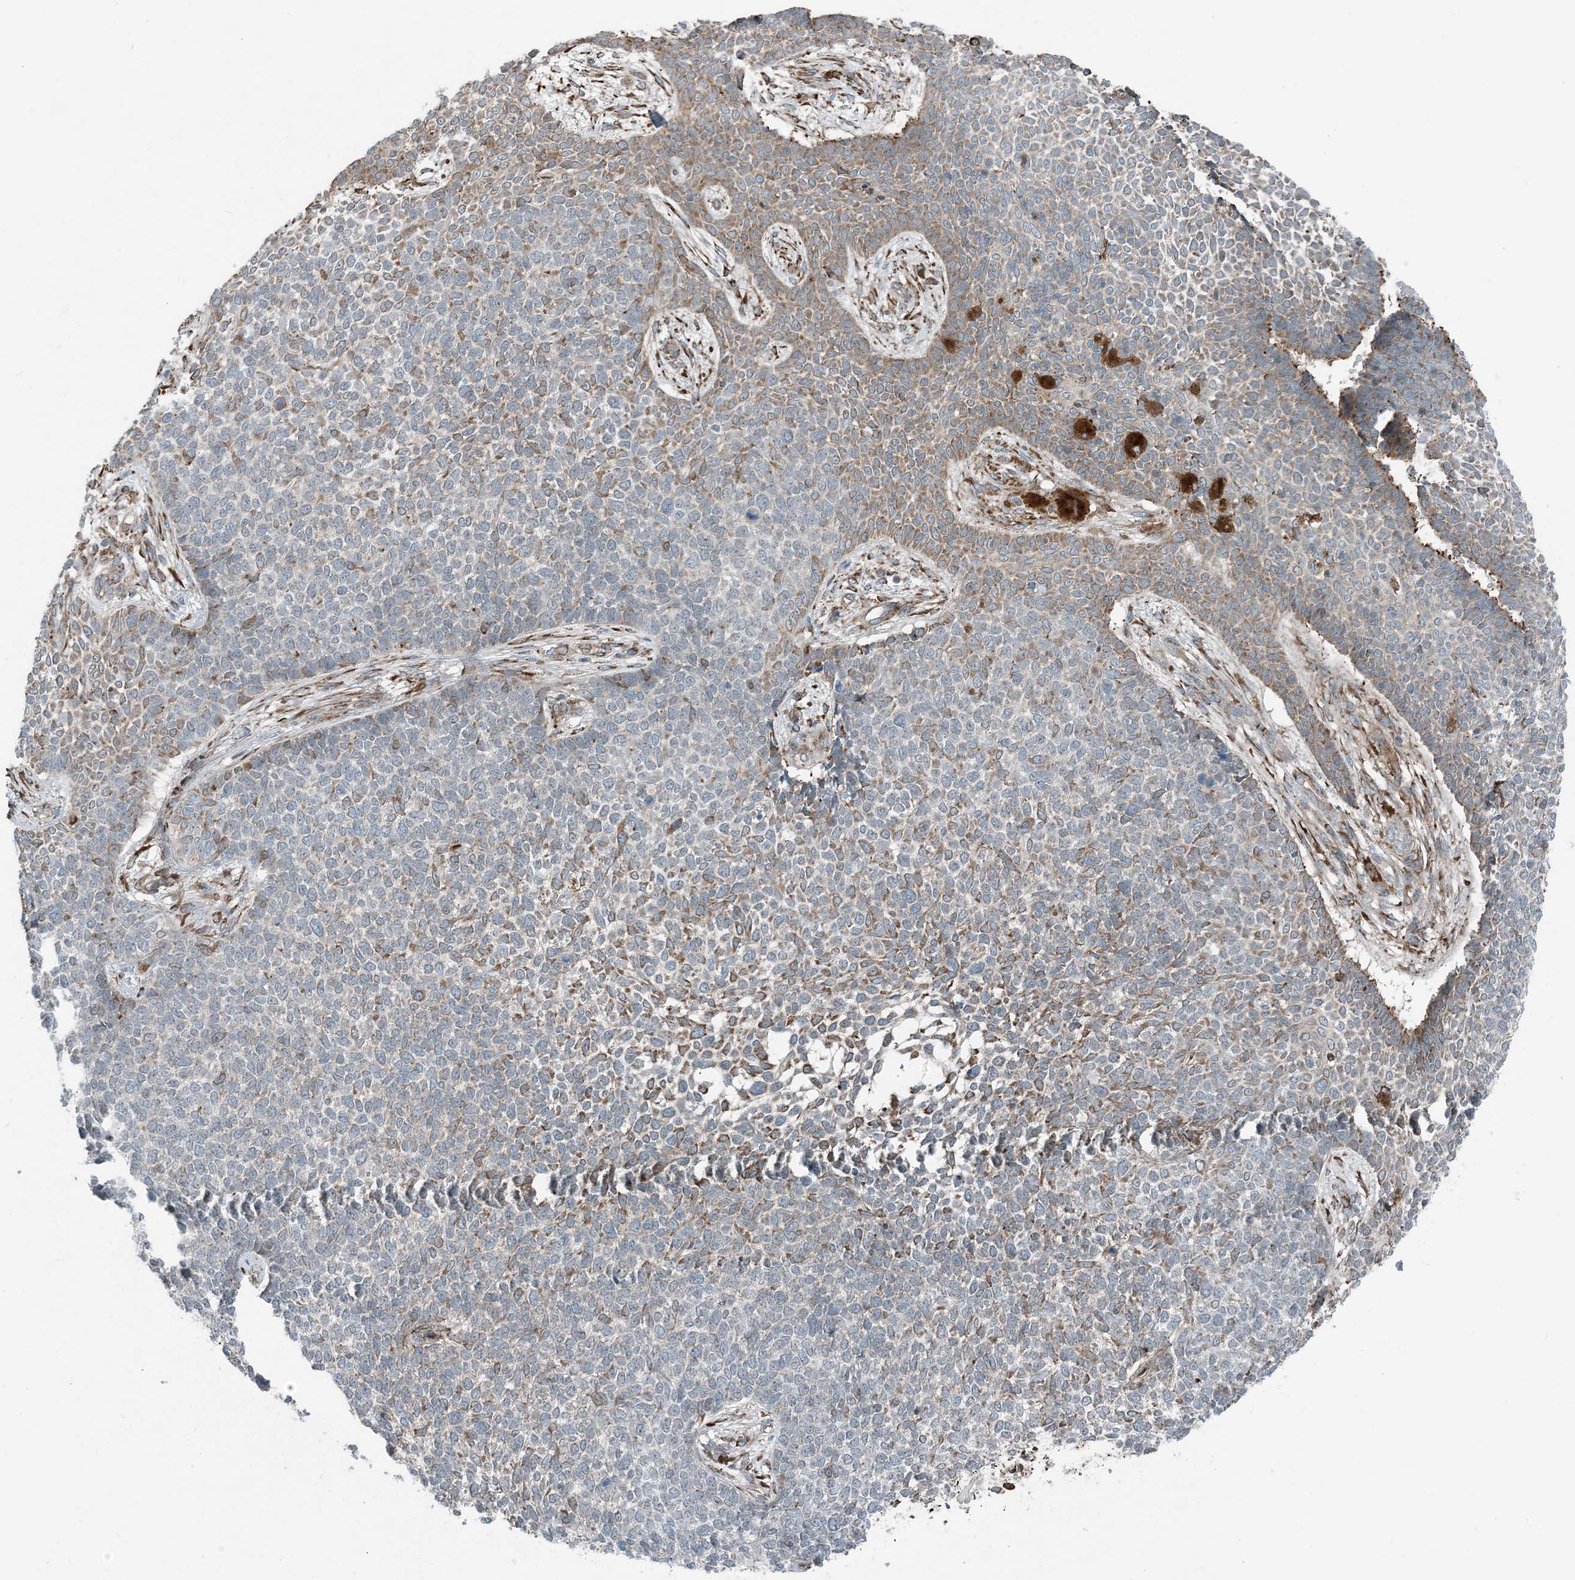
{"staining": {"intensity": "weak", "quantity": "<25%", "location": "cytoplasmic/membranous"}, "tissue": "skin cancer", "cell_type": "Tumor cells", "image_type": "cancer", "snomed": [{"axis": "morphology", "description": "Basal cell carcinoma"}, {"axis": "topography", "description": "Skin"}], "caption": "Immunohistochemical staining of skin cancer demonstrates no significant expression in tumor cells.", "gene": "CERKL", "patient": {"sex": "female", "age": 84}}